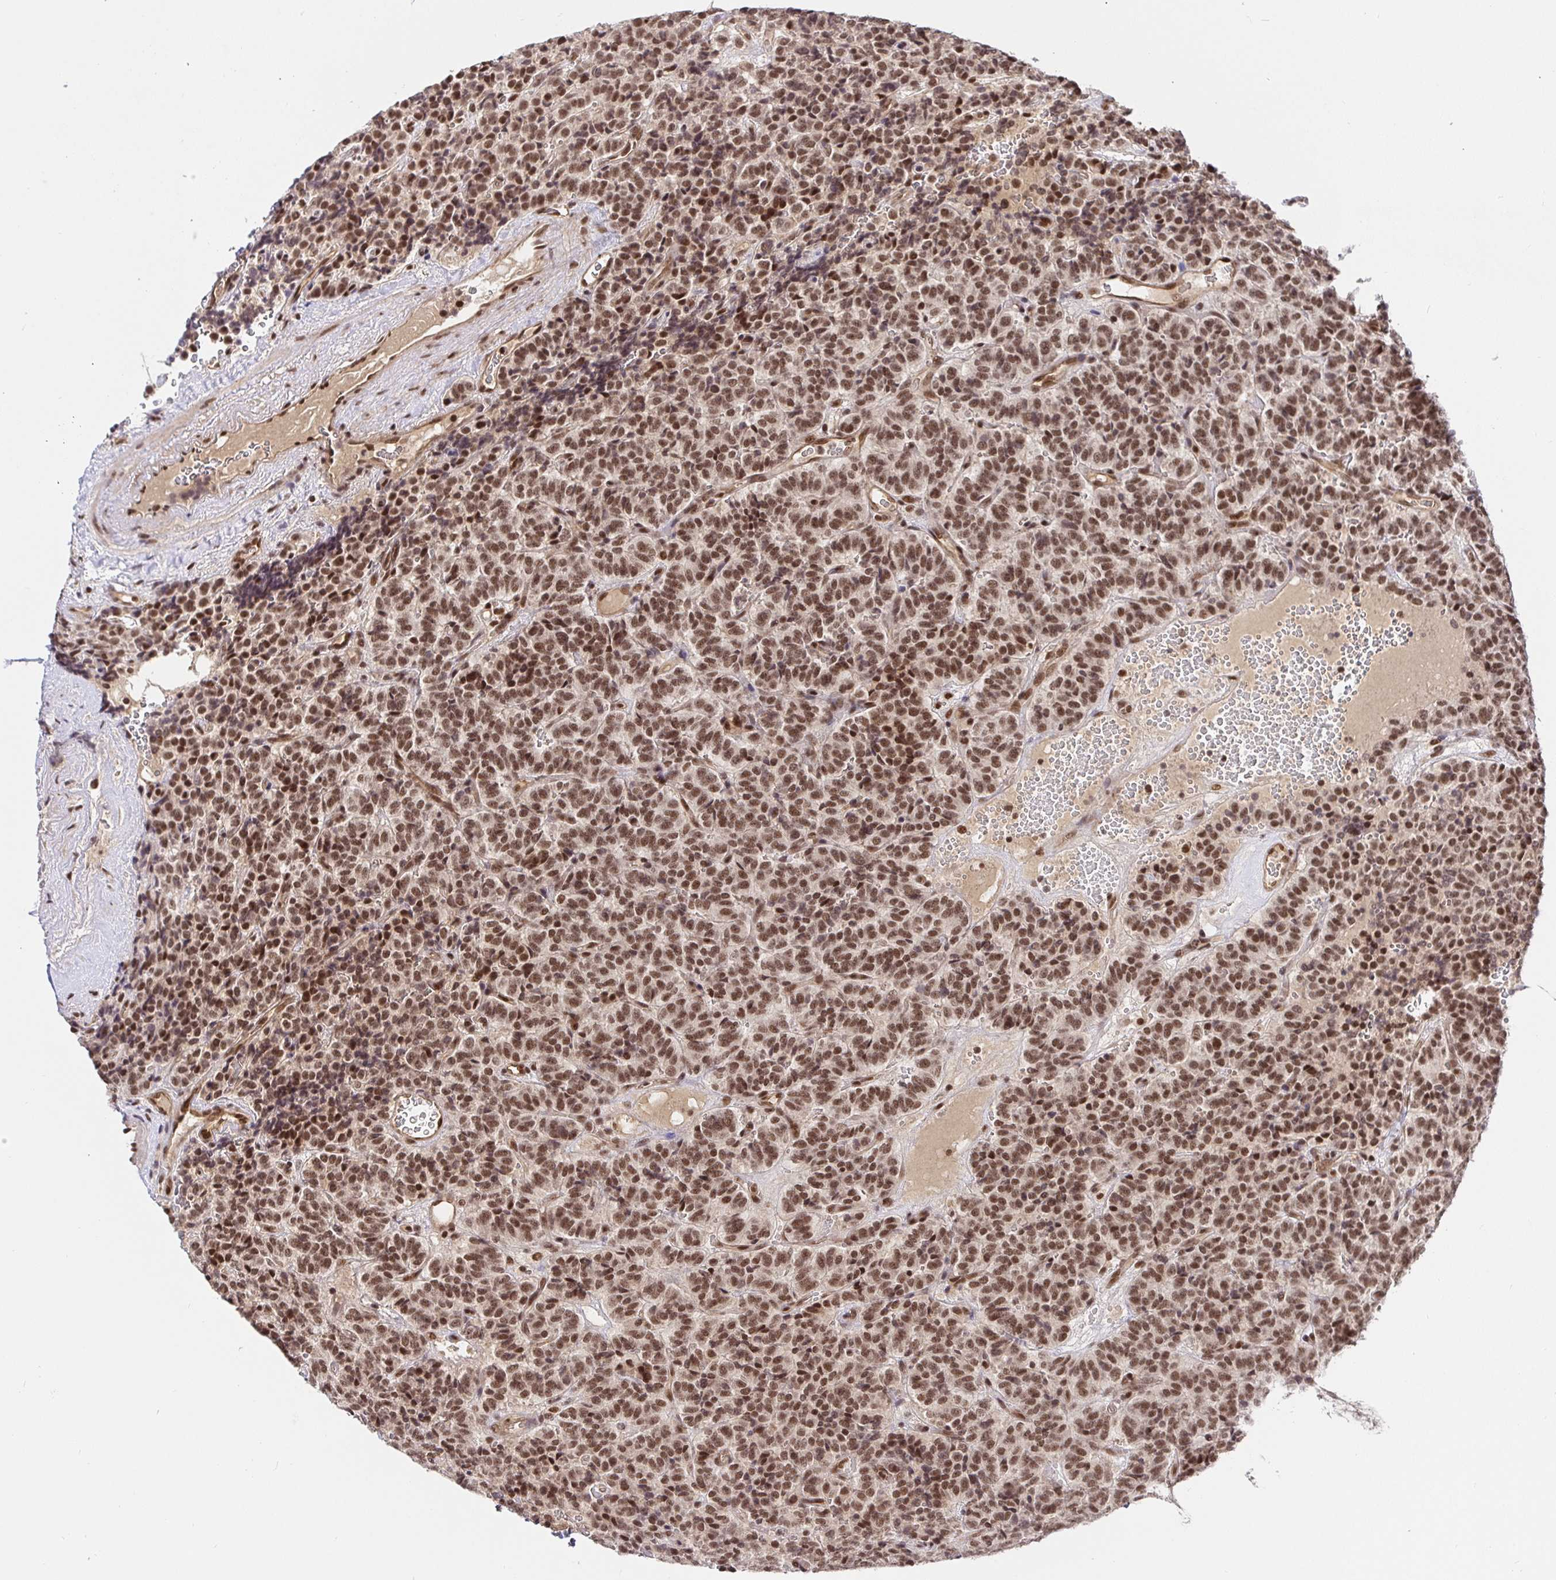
{"staining": {"intensity": "moderate", "quantity": ">75%", "location": "nuclear"}, "tissue": "carcinoid", "cell_type": "Tumor cells", "image_type": "cancer", "snomed": [{"axis": "morphology", "description": "Carcinoid, malignant, NOS"}, {"axis": "topography", "description": "Pancreas"}], "caption": "Carcinoid stained for a protein (brown) reveals moderate nuclear positive expression in about >75% of tumor cells.", "gene": "USF1", "patient": {"sex": "male", "age": 36}}